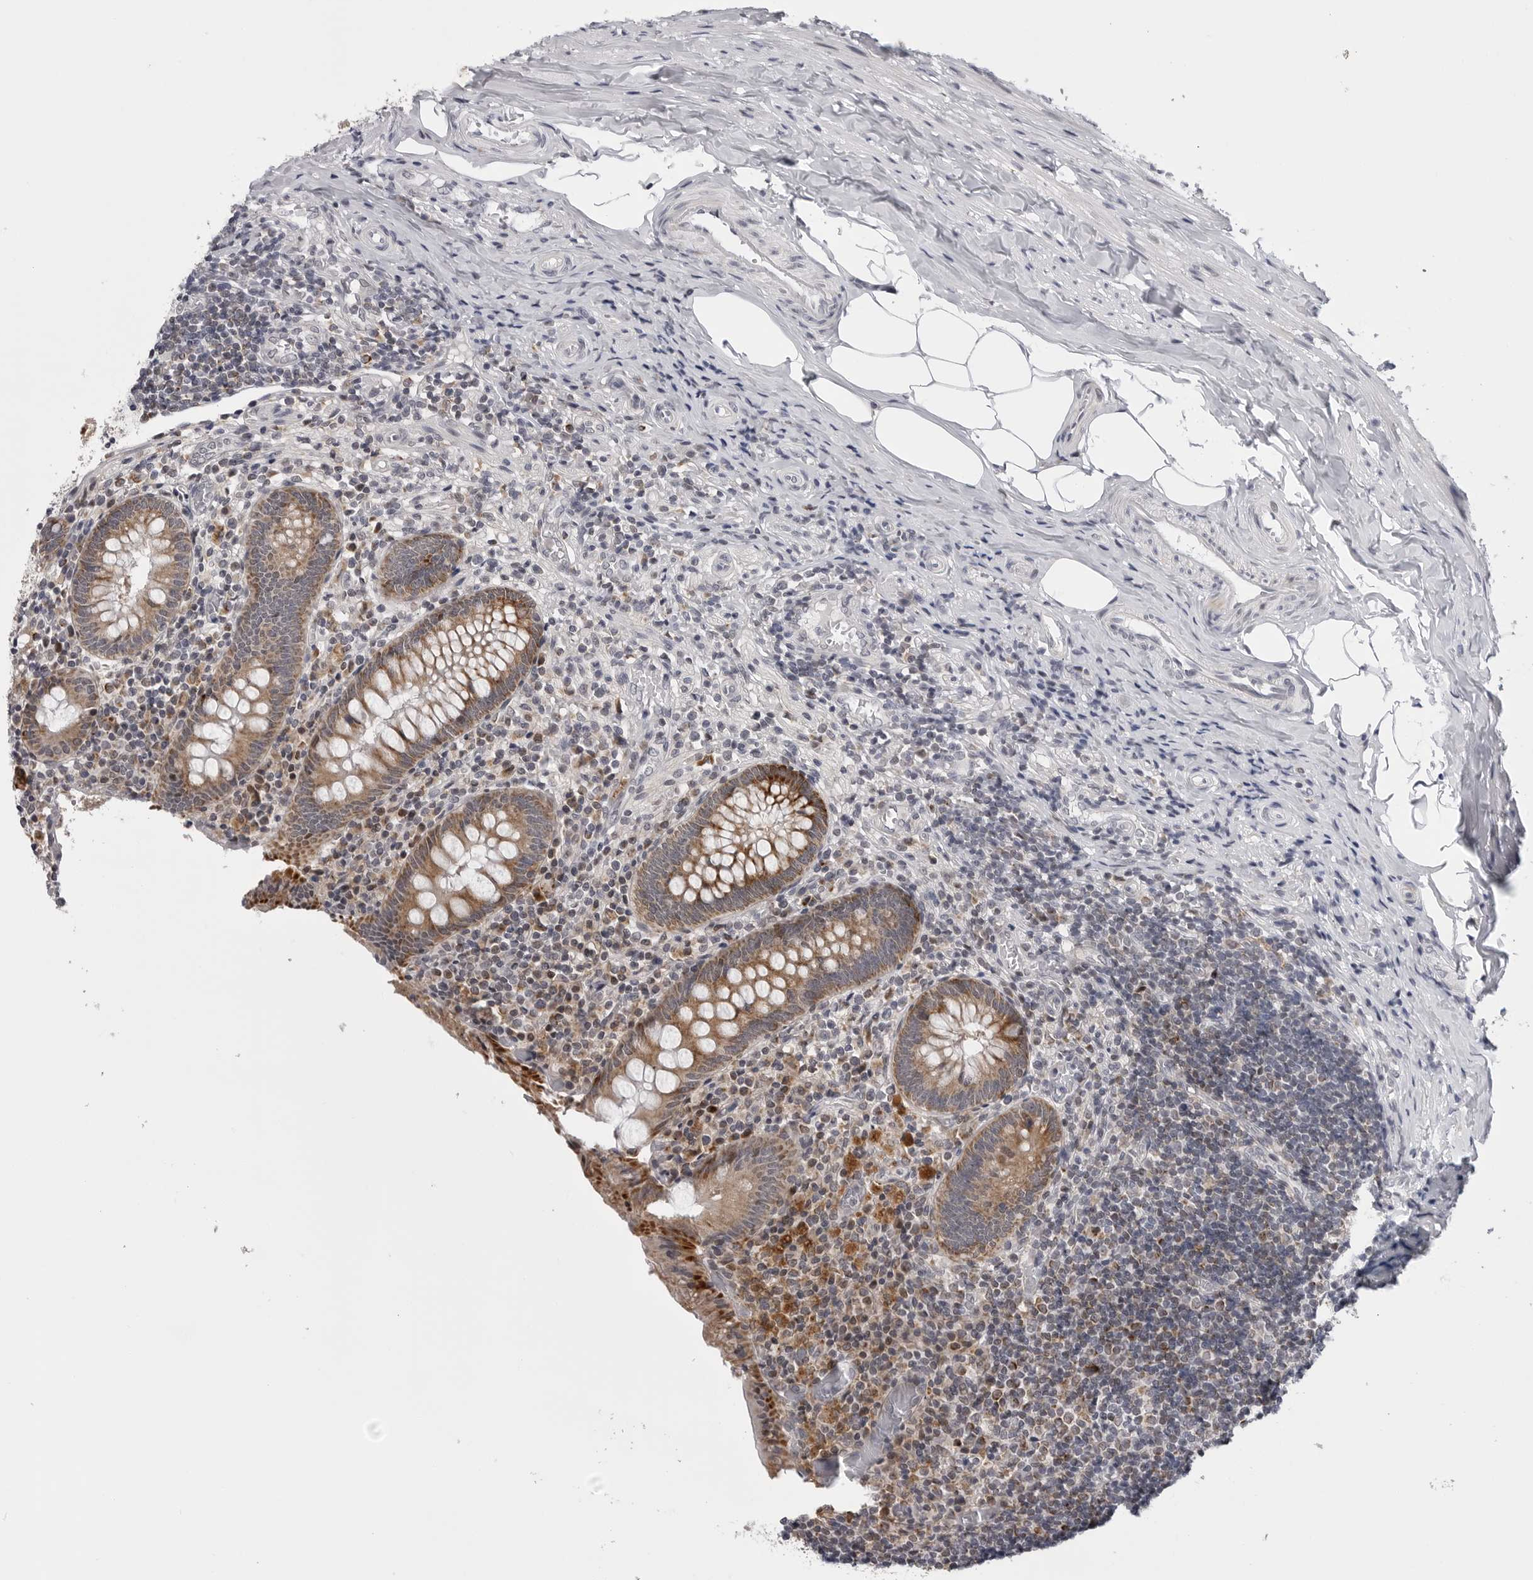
{"staining": {"intensity": "moderate", "quantity": ">75%", "location": "cytoplasmic/membranous"}, "tissue": "appendix", "cell_type": "Glandular cells", "image_type": "normal", "snomed": [{"axis": "morphology", "description": "Normal tissue, NOS"}, {"axis": "topography", "description": "Appendix"}], "caption": "The photomicrograph exhibits immunohistochemical staining of unremarkable appendix. There is moderate cytoplasmic/membranous expression is seen in about >75% of glandular cells. Nuclei are stained in blue.", "gene": "CDK20", "patient": {"sex": "female", "age": 17}}